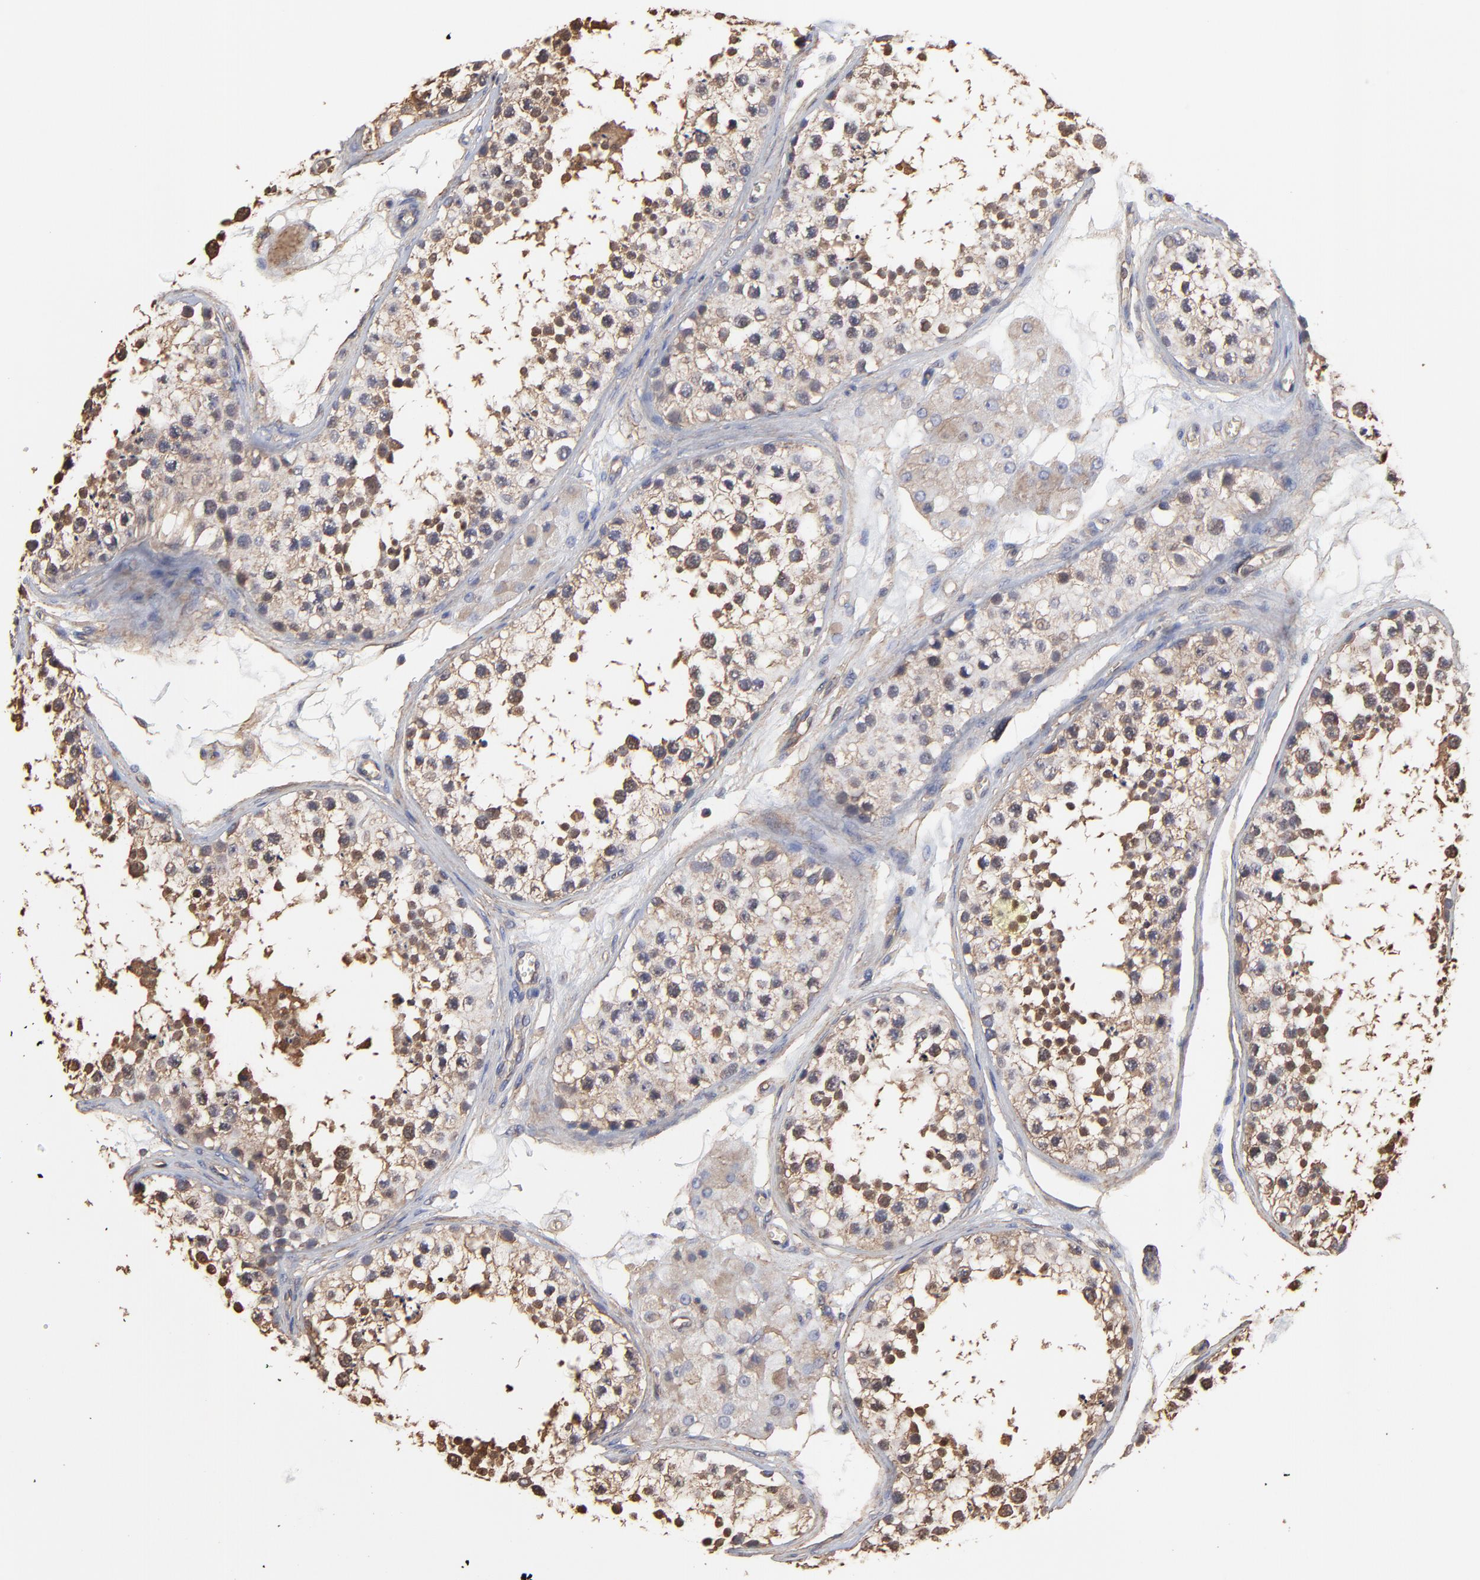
{"staining": {"intensity": "moderate", "quantity": "25%-75%", "location": "cytoplasmic/membranous"}, "tissue": "testis", "cell_type": "Cells in seminiferous ducts", "image_type": "normal", "snomed": [{"axis": "morphology", "description": "Normal tissue, NOS"}, {"axis": "topography", "description": "Testis"}], "caption": "Immunohistochemical staining of normal testis reveals medium levels of moderate cytoplasmic/membranous expression in approximately 25%-75% of cells in seminiferous ducts.", "gene": "ARMT1", "patient": {"sex": "male", "age": 57}}